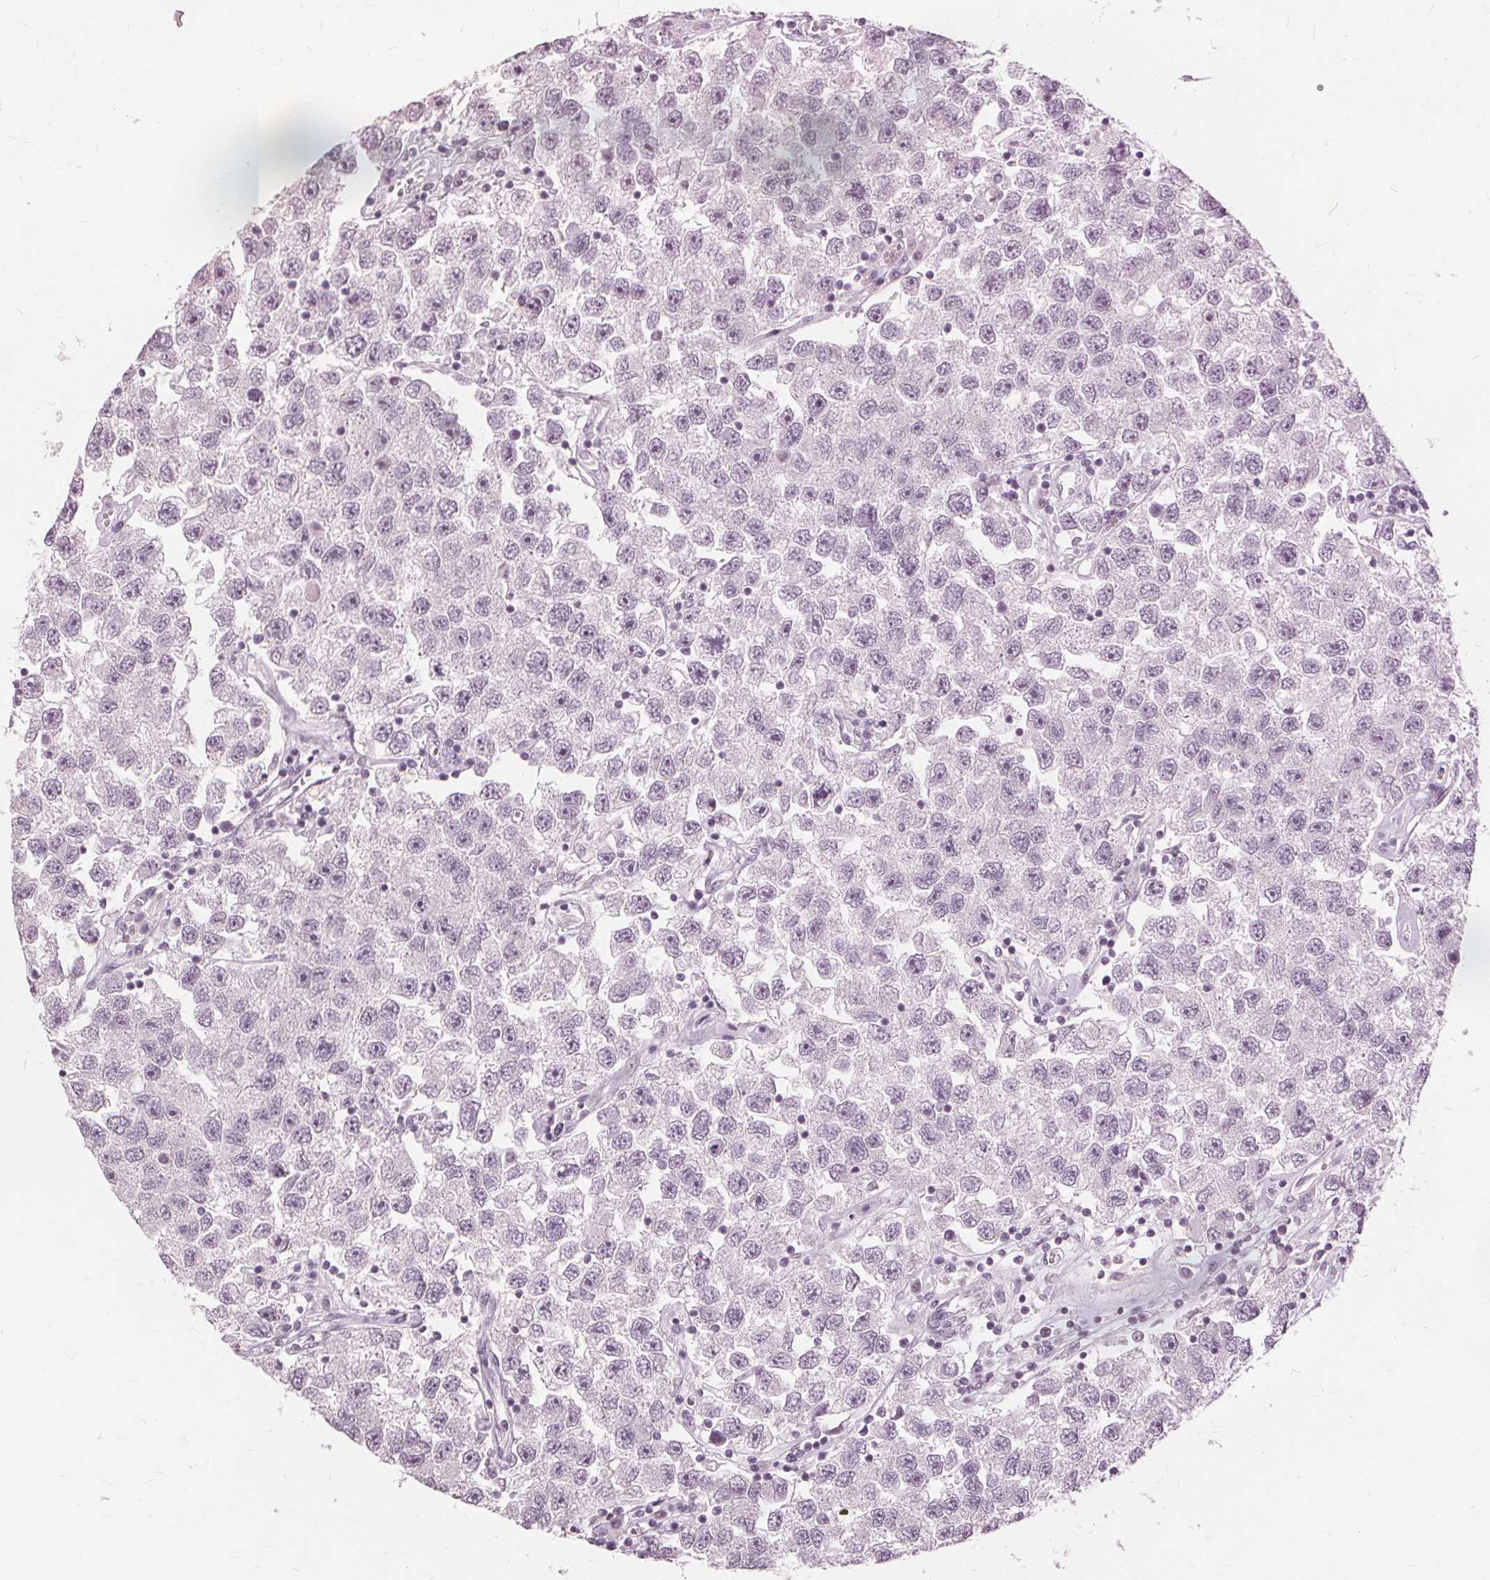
{"staining": {"intensity": "negative", "quantity": "none", "location": "none"}, "tissue": "testis cancer", "cell_type": "Tumor cells", "image_type": "cancer", "snomed": [{"axis": "morphology", "description": "Seminoma, NOS"}, {"axis": "topography", "description": "Testis"}], "caption": "The immunohistochemistry photomicrograph has no significant expression in tumor cells of testis cancer tissue. The staining is performed using DAB brown chromogen with nuclei counter-stained in using hematoxylin.", "gene": "SFTPD", "patient": {"sex": "male", "age": 26}}